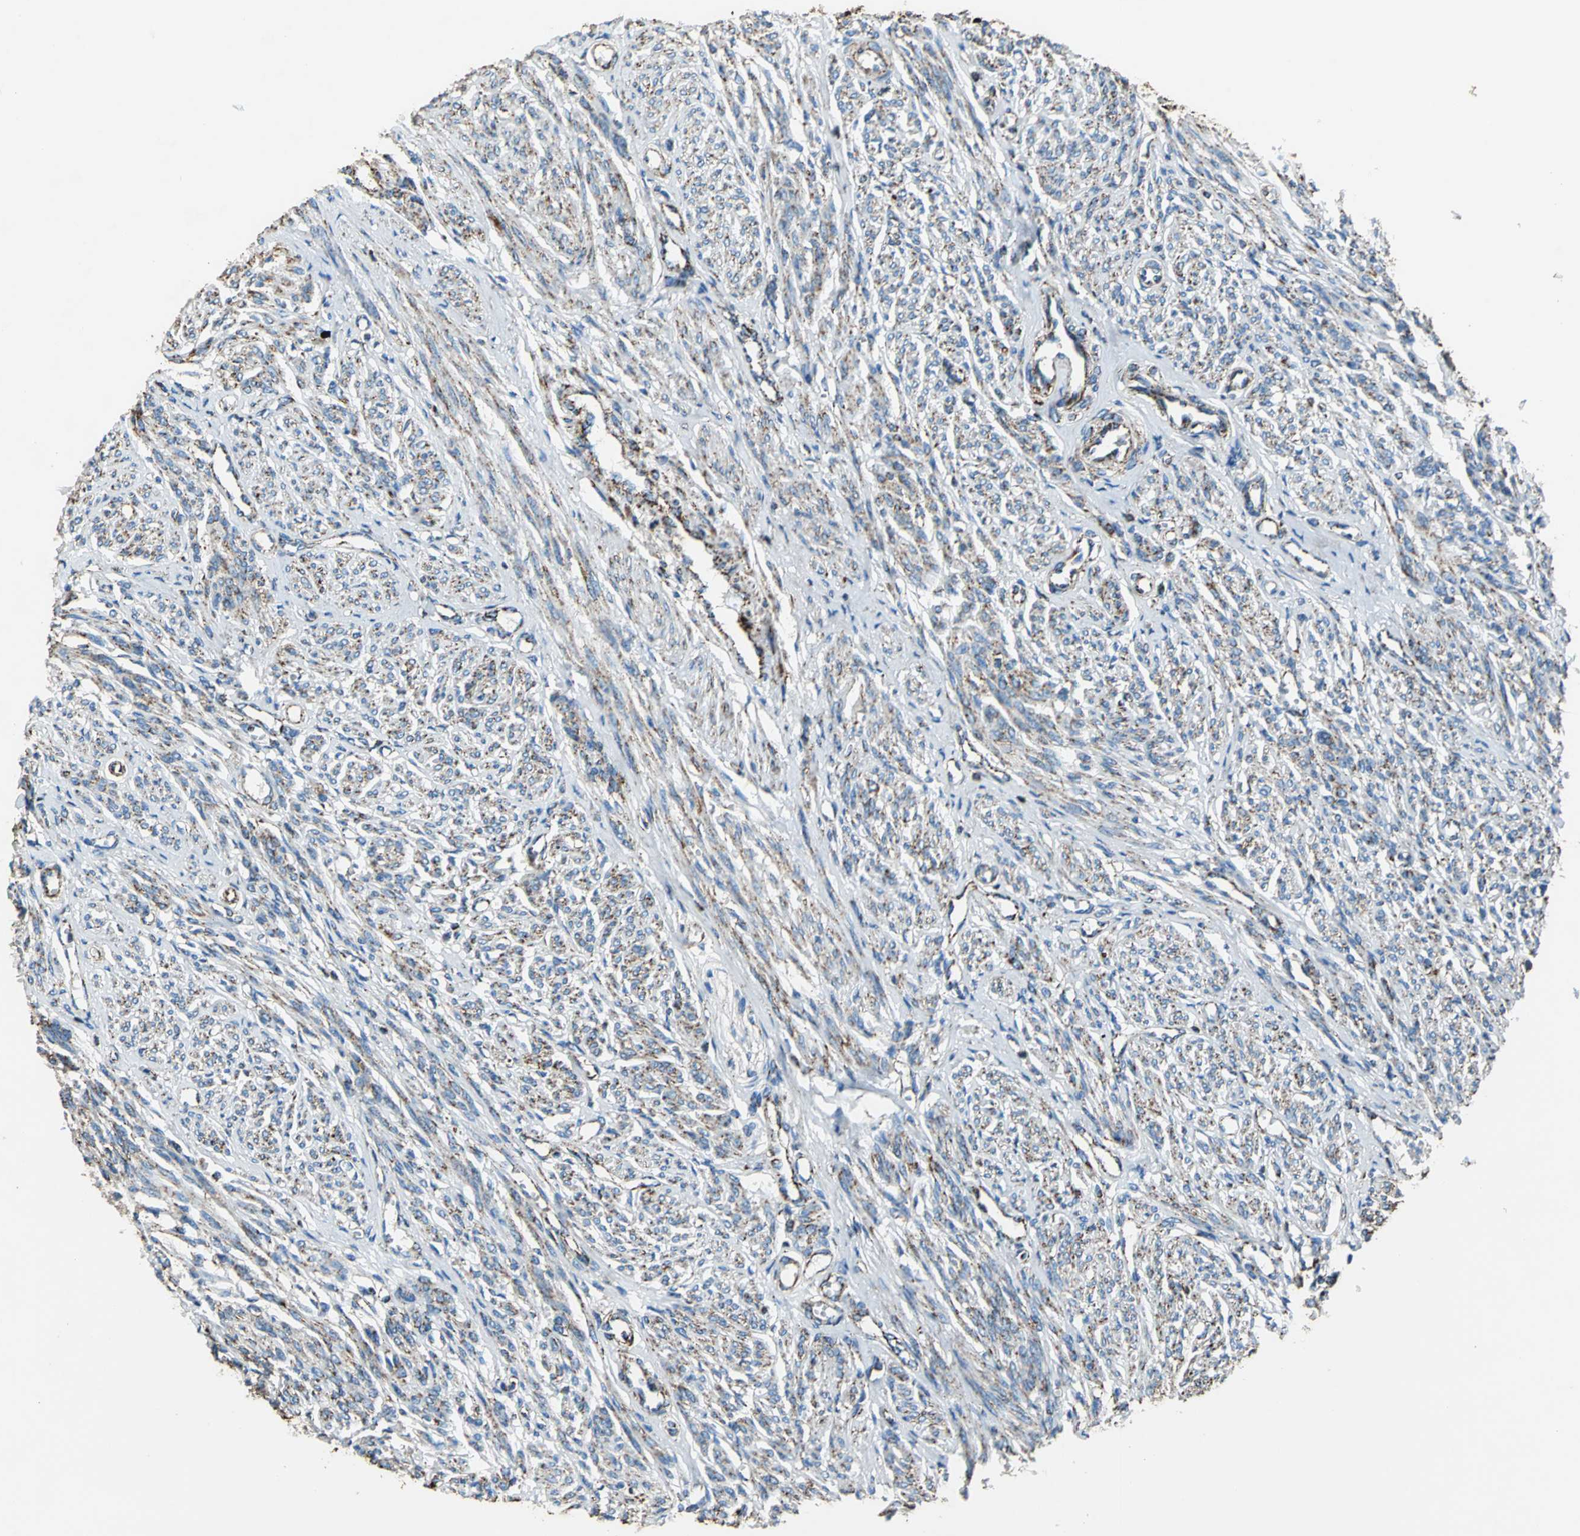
{"staining": {"intensity": "moderate", "quantity": "25%-75%", "location": "cytoplasmic/membranous"}, "tissue": "smooth muscle", "cell_type": "Smooth muscle cells", "image_type": "normal", "snomed": [{"axis": "morphology", "description": "Normal tissue, NOS"}, {"axis": "topography", "description": "Smooth muscle"}], "caption": "Smooth muscle cells exhibit medium levels of moderate cytoplasmic/membranous expression in approximately 25%-75% of cells in benign smooth muscle.", "gene": "ECH1", "patient": {"sex": "female", "age": 65}}